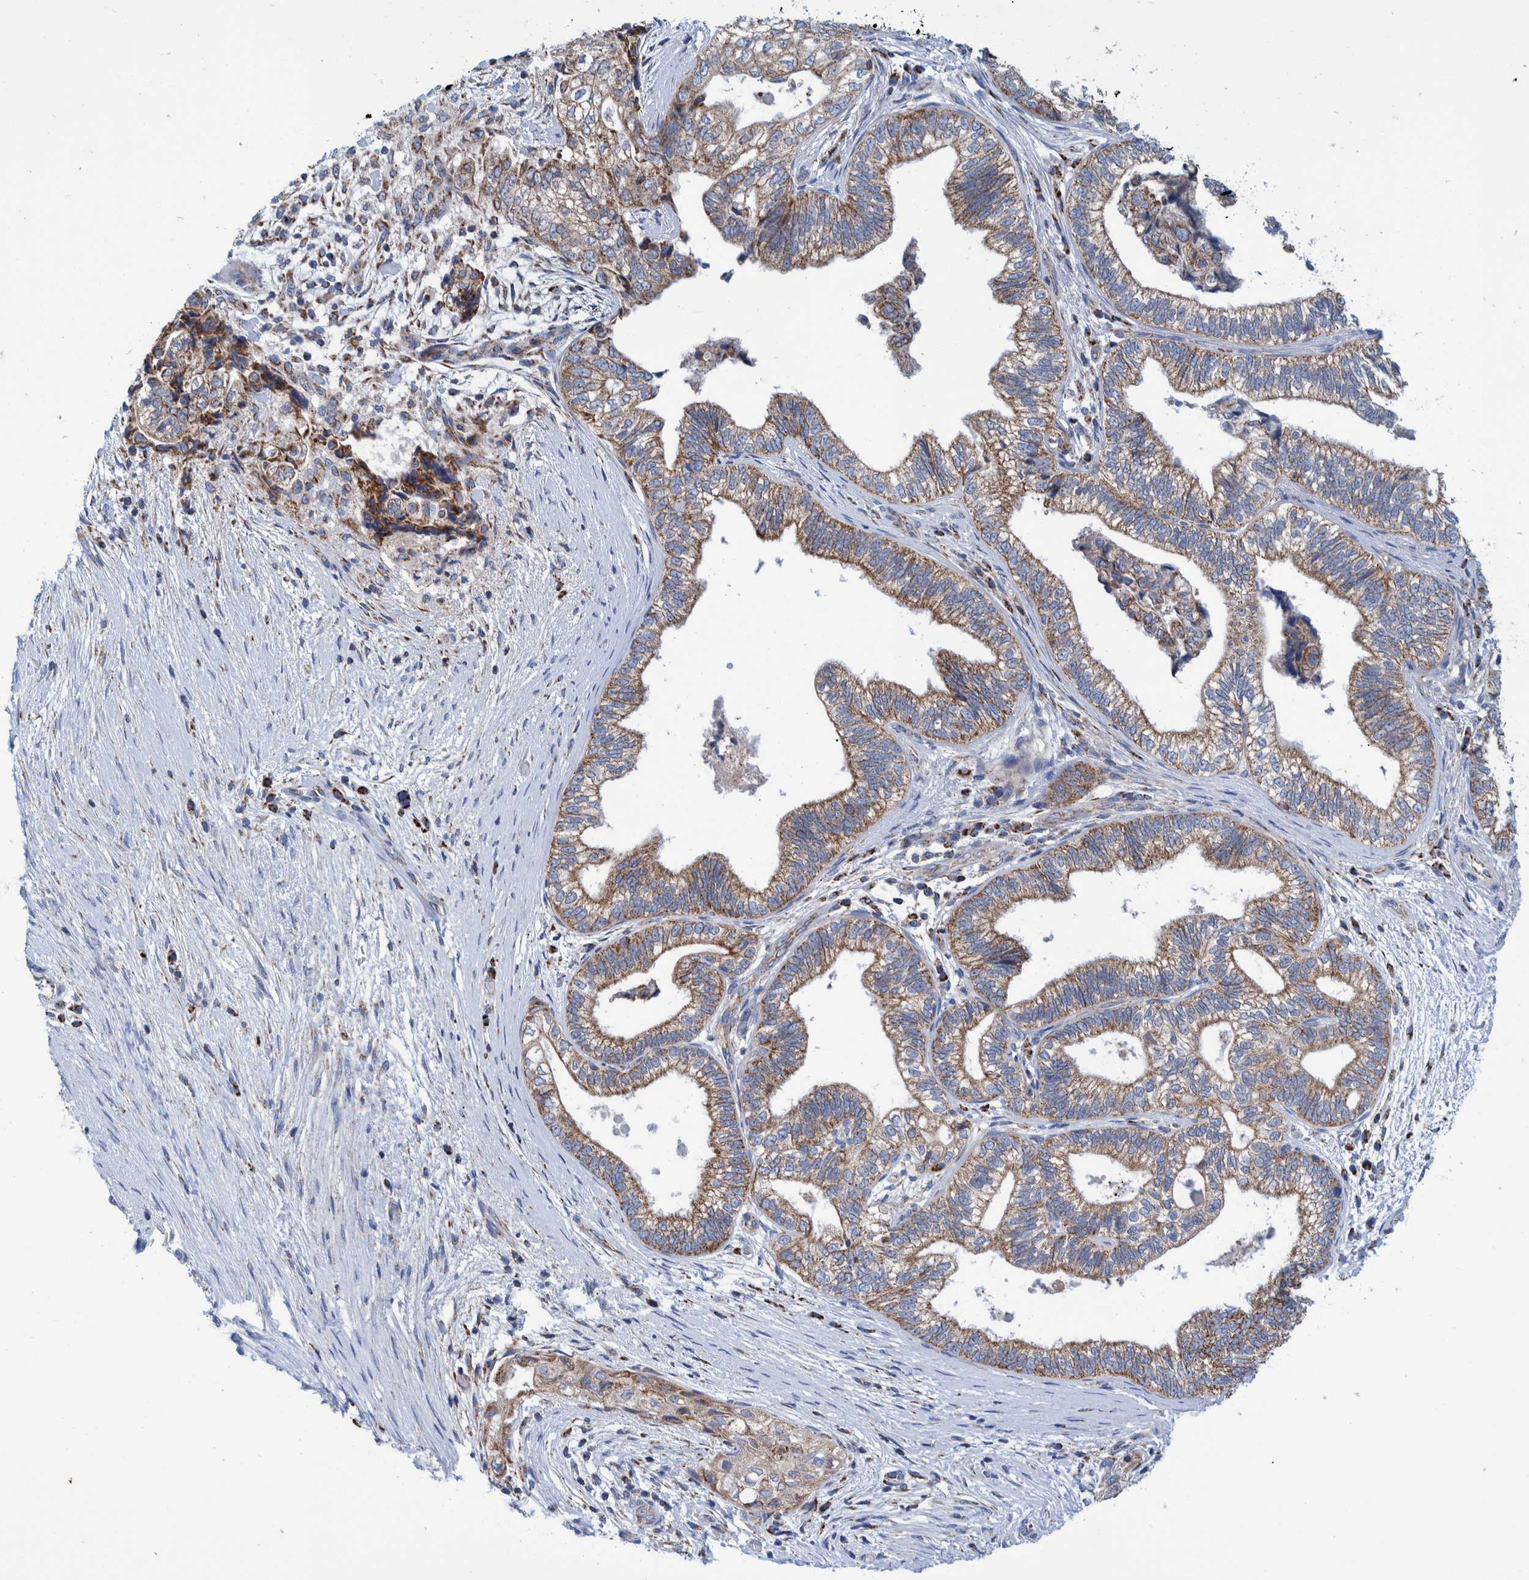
{"staining": {"intensity": "moderate", "quantity": ">75%", "location": "cytoplasmic/membranous"}, "tissue": "pancreatic cancer", "cell_type": "Tumor cells", "image_type": "cancer", "snomed": [{"axis": "morphology", "description": "Adenocarcinoma, NOS"}, {"axis": "topography", "description": "Pancreas"}], "caption": "Immunohistochemistry of human pancreatic cancer (adenocarcinoma) reveals medium levels of moderate cytoplasmic/membranous staining in about >75% of tumor cells. Ihc stains the protein in brown and the nuclei are stained blue.", "gene": "BZW2", "patient": {"sex": "male", "age": 72}}